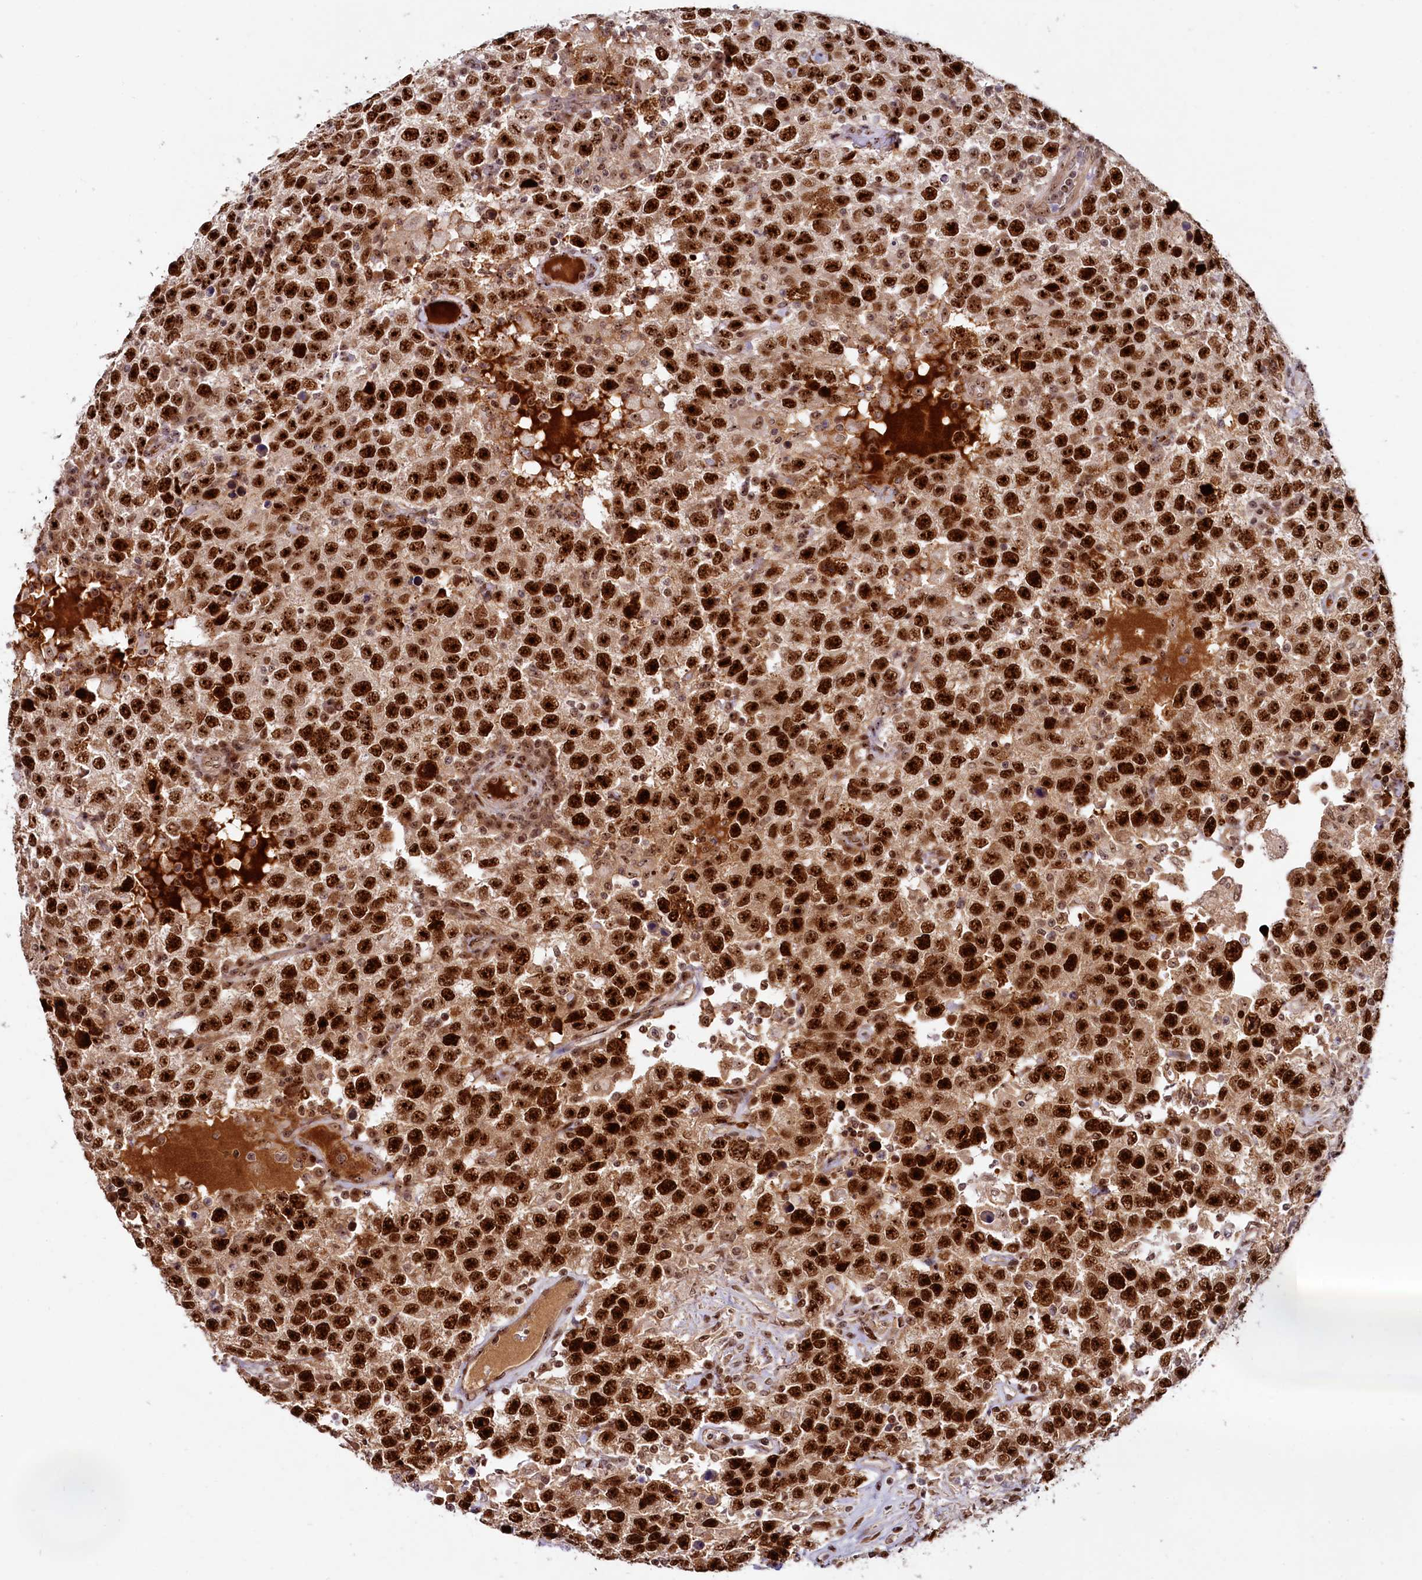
{"staining": {"intensity": "strong", "quantity": ">75%", "location": "nuclear"}, "tissue": "testis cancer", "cell_type": "Tumor cells", "image_type": "cancer", "snomed": [{"axis": "morphology", "description": "Seminoma, NOS"}, {"axis": "topography", "description": "Testis"}], "caption": "IHC of testis cancer (seminoma) demonstrates high levels of strong nuclear positivity in approximately >75% of tumor cells.", "gene": "TCOF1", "patient": {"sex": "male", "age": 41}}